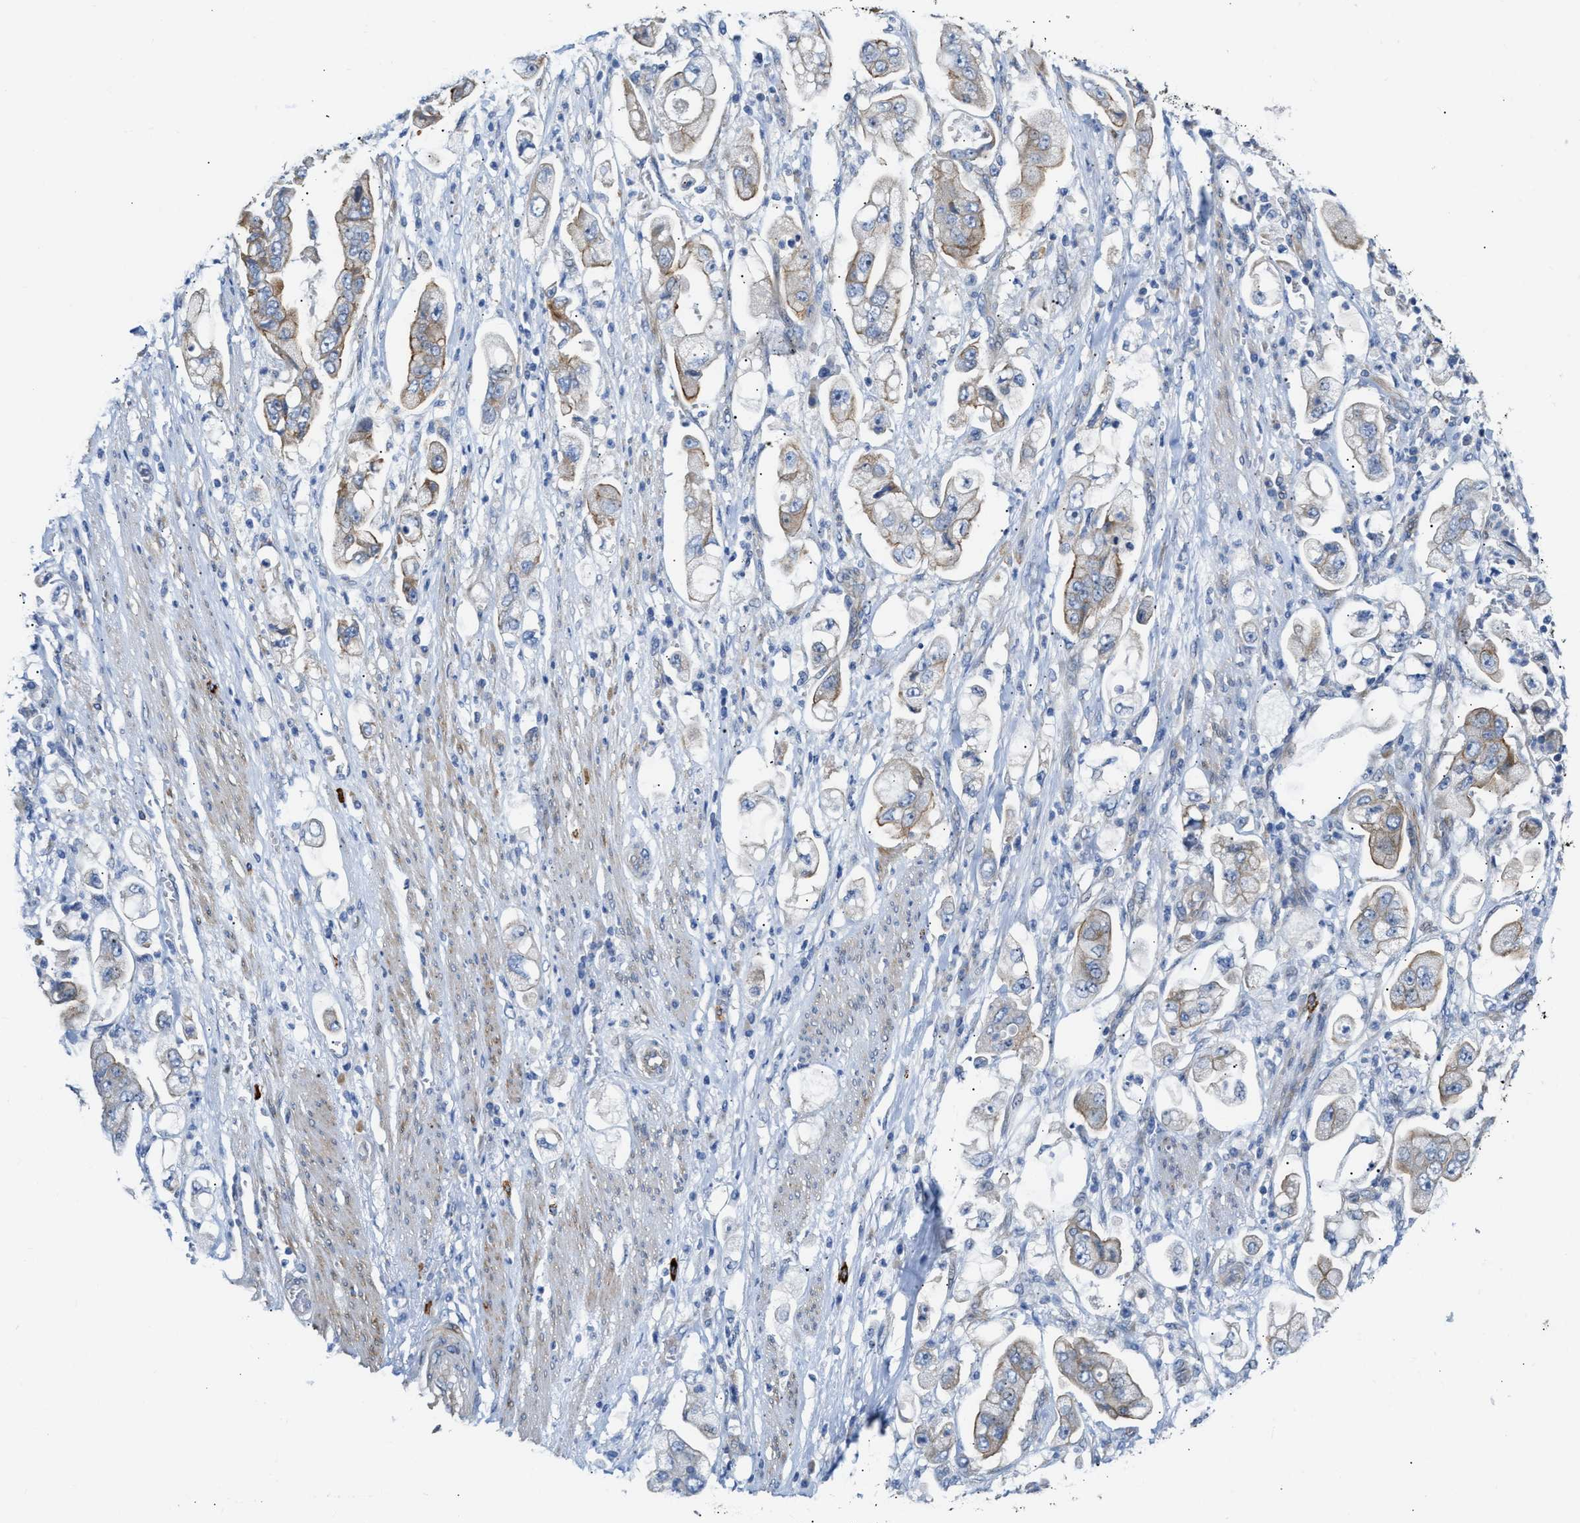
{"staining": {"intensity": "weak", "quantity": "<25%", "location": "cytoplasmic/membranous"}, "tissue": "stomach cancer", "cell_type": "Tumor cells", "image_type": "cancer", "snomed": [{"axis": "morphology", "description": "Adenocarcinoma, NOS"}, {"axis": "topography", "description": "Stomach"}], "caption": "Tumor cells are negative for brown protein staining in stomach adenocarcinoma.", "gene": "FHL1", "patient": {"sex": "male", "age": 62}}